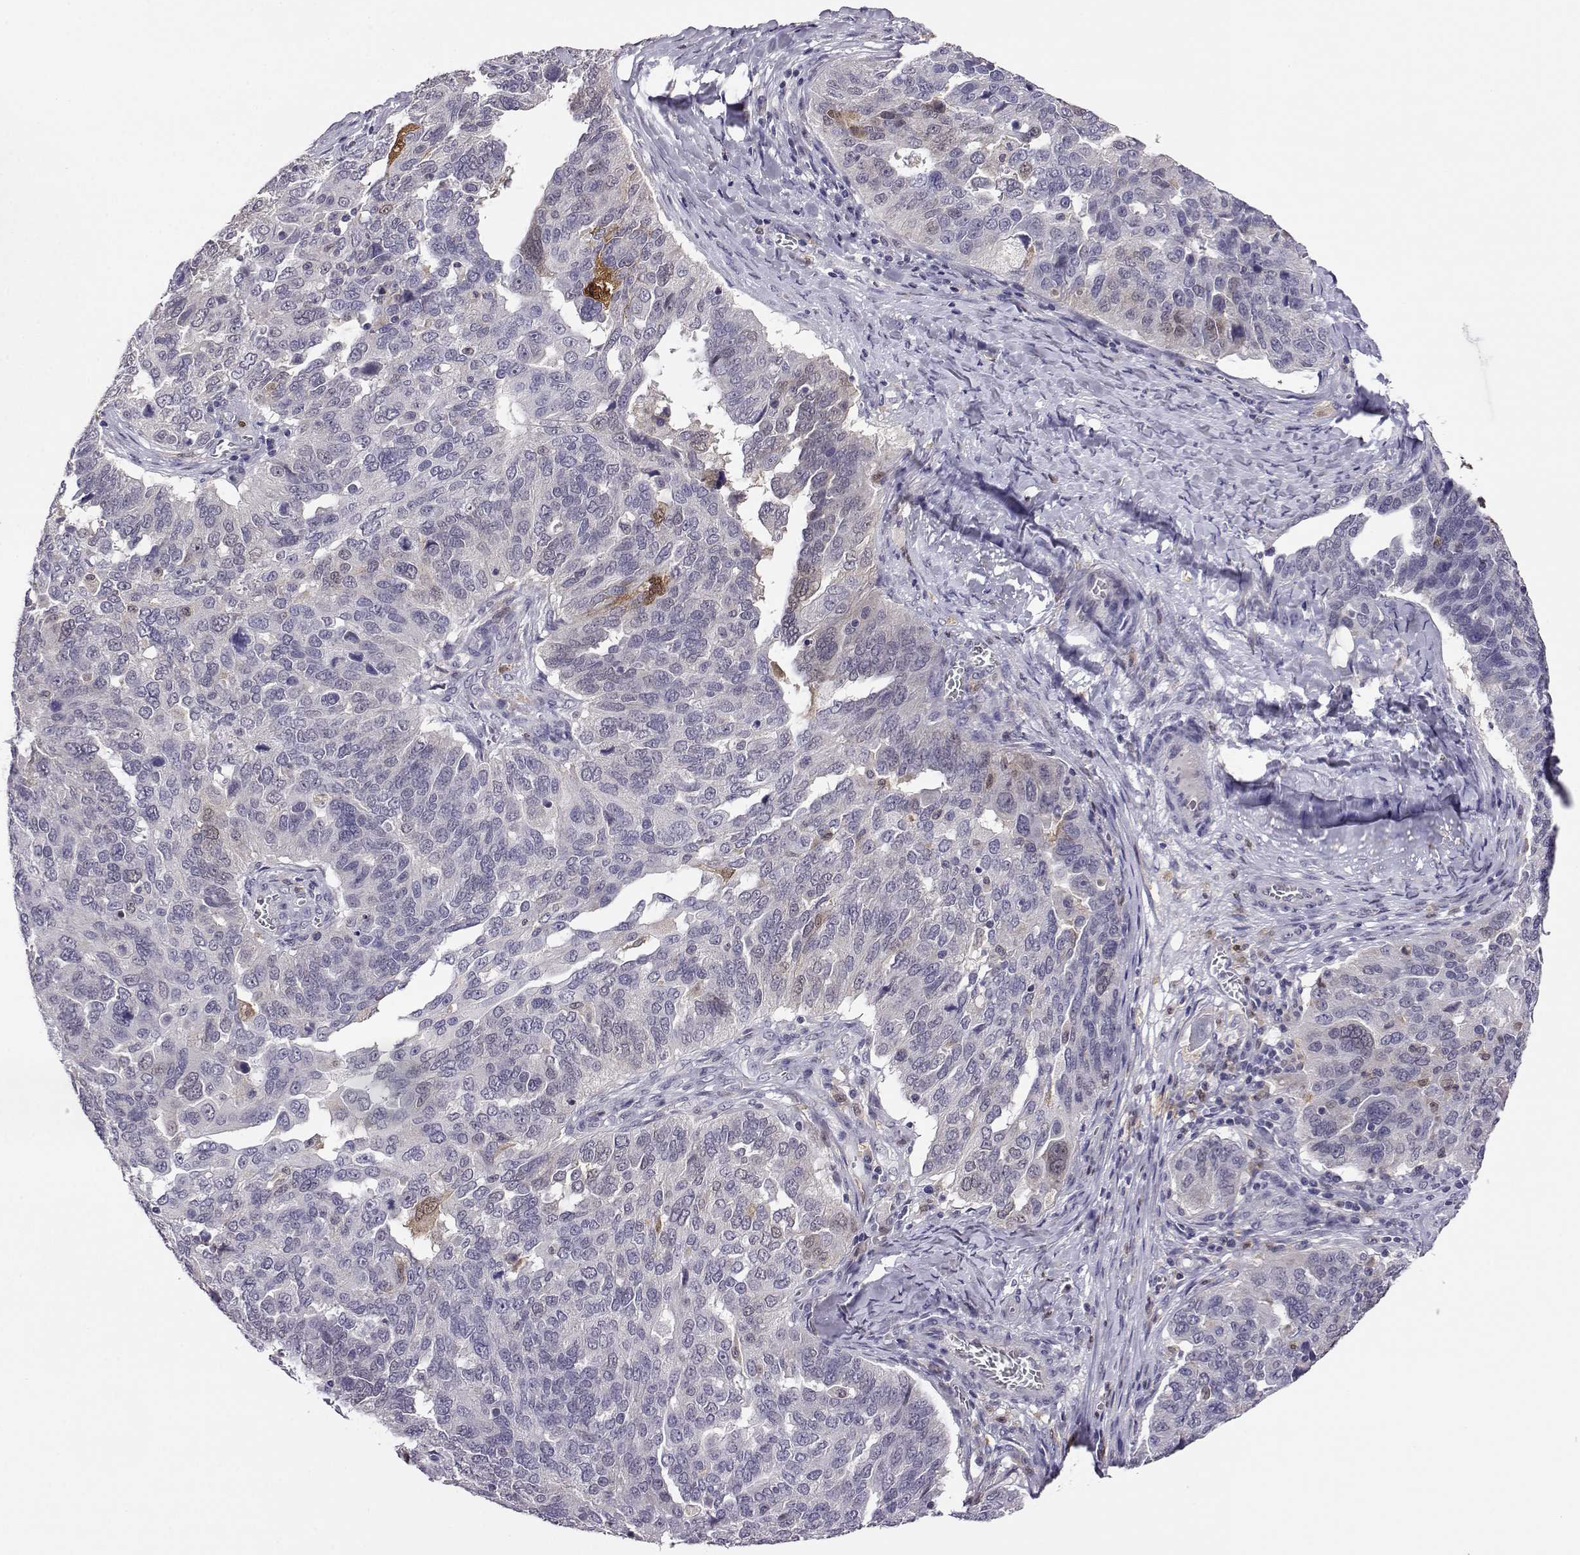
{"staining": {"intensity": "negative", "quantity": "none", "location": "none"}, "tissue": "ovarian cancer", "cell_type": "Tumor cells", "image_type": "cancer", "snomed": [{"axis": "morphology", "description": "Carcinoma, endometroid"}, {"axis": "topography", "description": "Soft tissue"}, {"axis": "topography", "description": "Ovary"}], "caption": "Ovarian cancer was stained to show a protein in brown. There is no significant positivity in tumor cells.", "gene": "AKR1B1", "patient": {"sex": "female", "age": 52}}